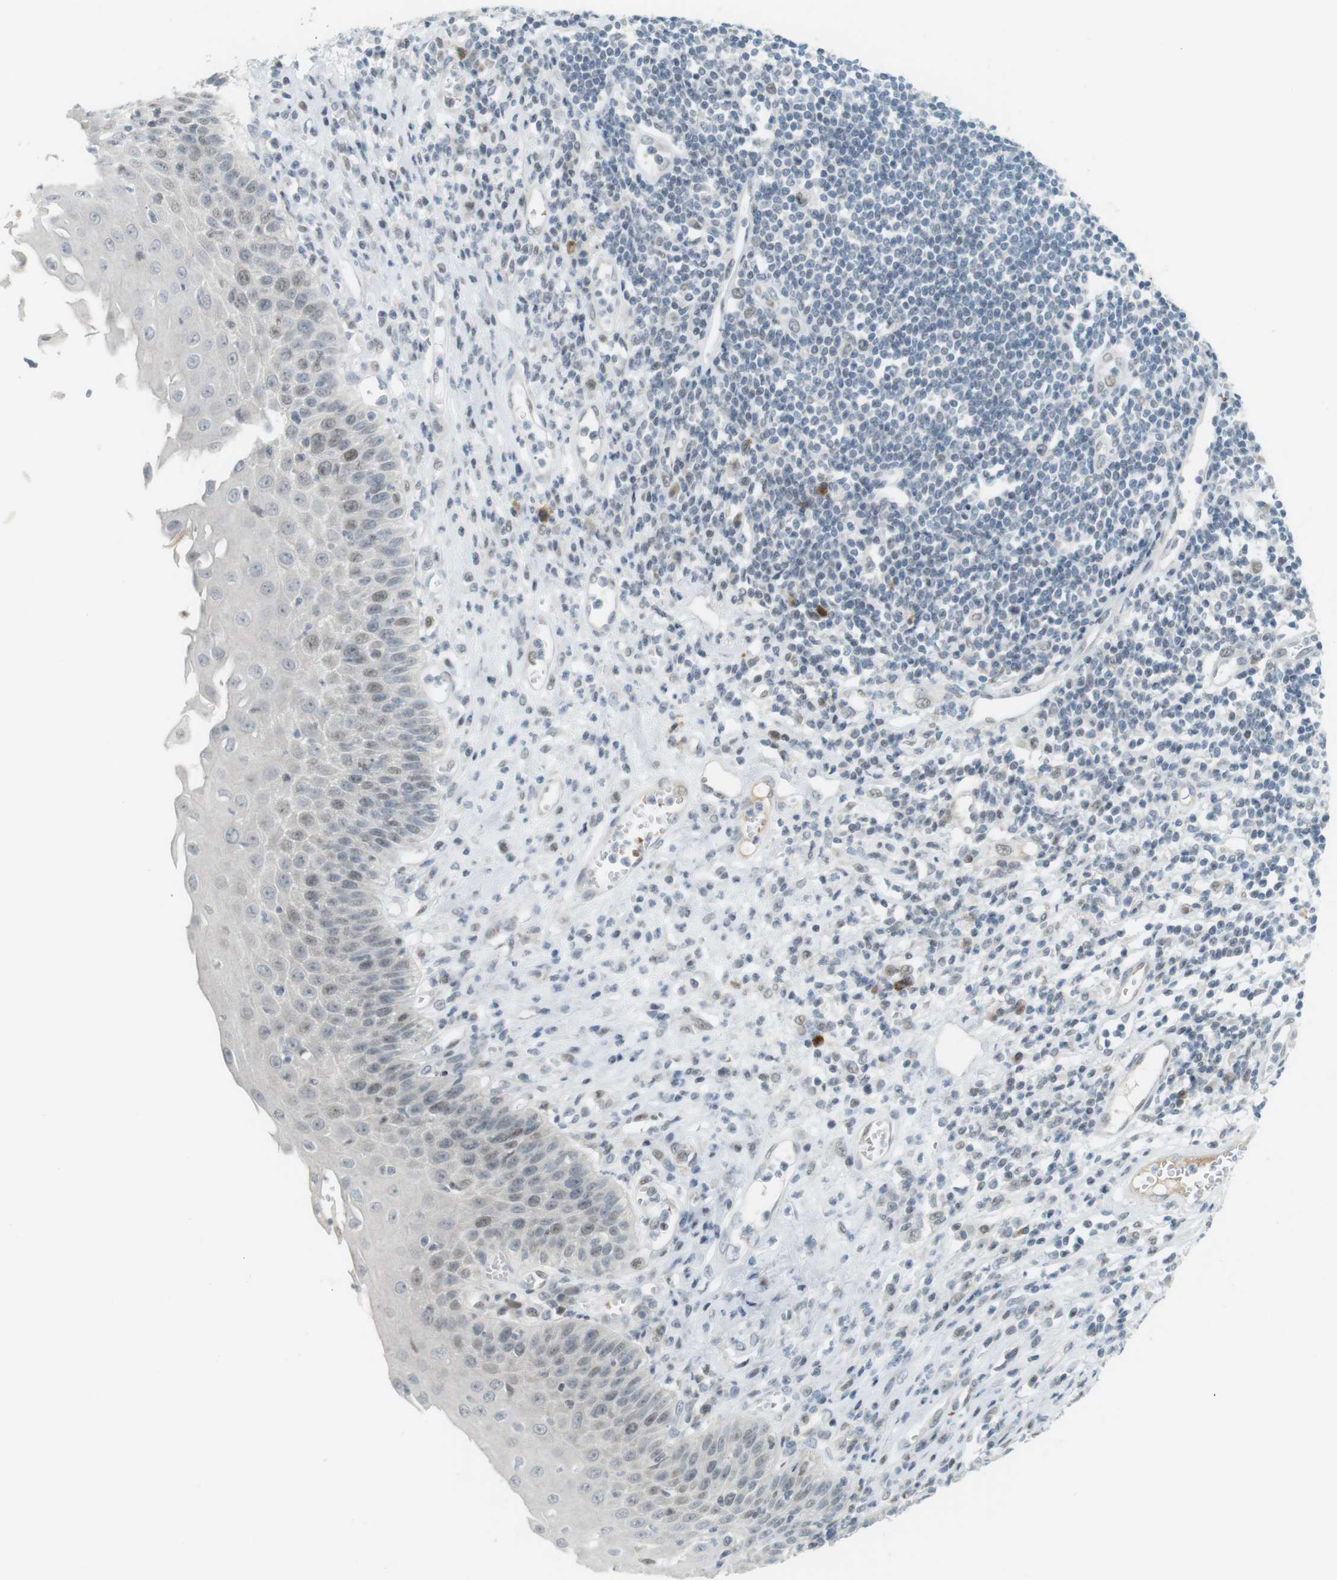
{"staining": {"intensity": "weak", "quantity": "<25%", "location": "nuclear"}, "tissue": "esophagus", "cell_type": "Squamous epithelial cells", "image_type": "normal", "snomed": [{"axis": "morphology", "description": "Normal tissue, NOS"}, {"axis": "morphology", "description": "Squamous cell carcinoma, NOS"}, {"axis": "topography", "description": "Esophagus"}], "caption": "Protein analysis of benign esophagus demonstrates no significant expression in squamous epithelial cells.", "gene": "DMC1", "patient": {"sex": "male", "age": 65}}